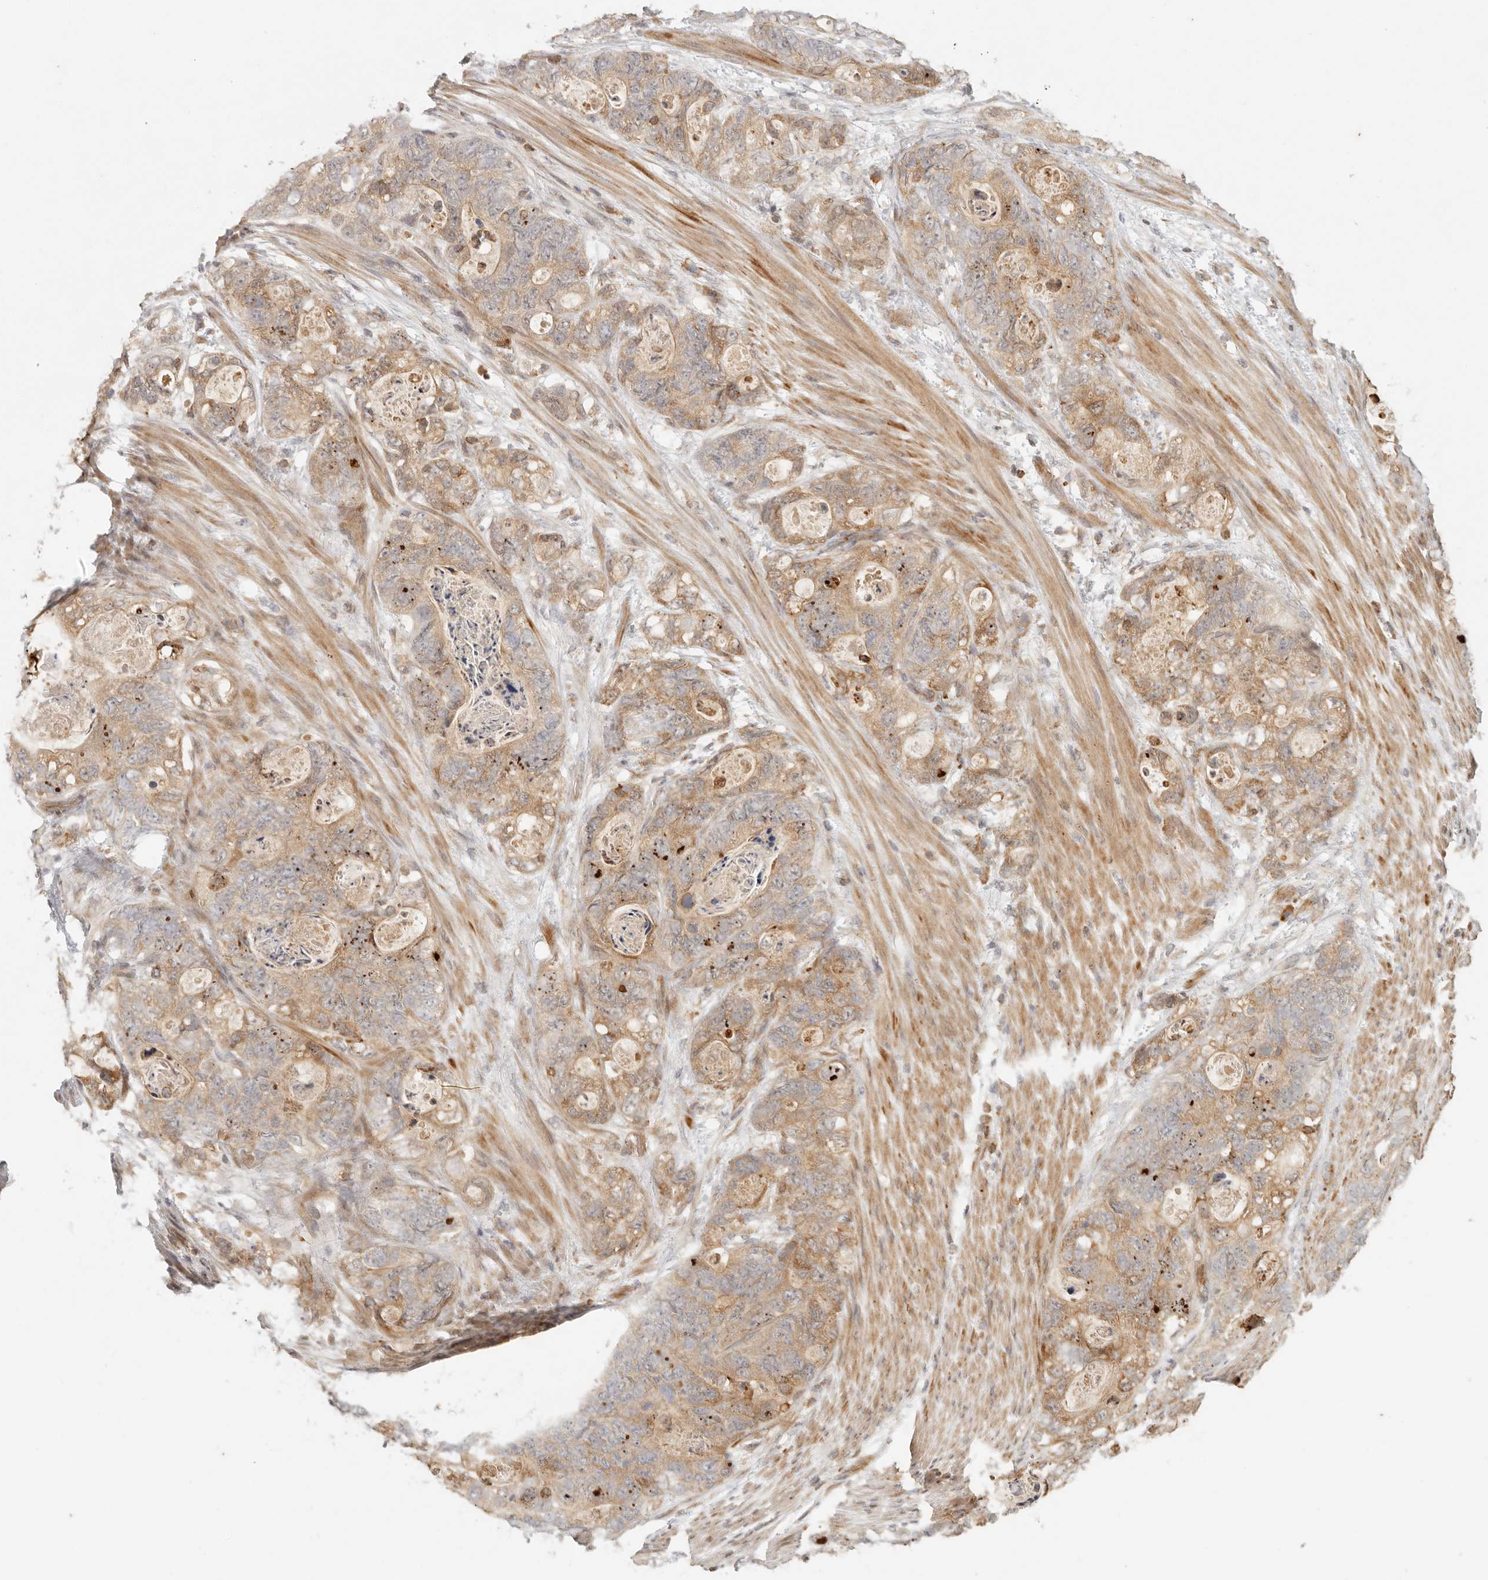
{"staining": {"intensity": "moderate", "quantity": ">75%", "location": "cytoplasmic/membranous"}, "tissue": "stomach cancer", "cell_type": "Tumor cells", "image_type": "cancer", "snomed": [{"axis": "morphology", "description": "Normal tissue, NOS"}, {"axis": "morphology", "description": "Adenocarcinoma, NOS"}, {"axis": "topography", "description": "Stomach"}], "caption": "Immunohistochemistry (IHC) of stomach adenocarcinoma exhibits medium levels of moderate cytoplasmic/membranous expression in approximately >75% of tumor cells.", "gene": "AHDC1", "patient": {"sex": "female", "age": 89}}